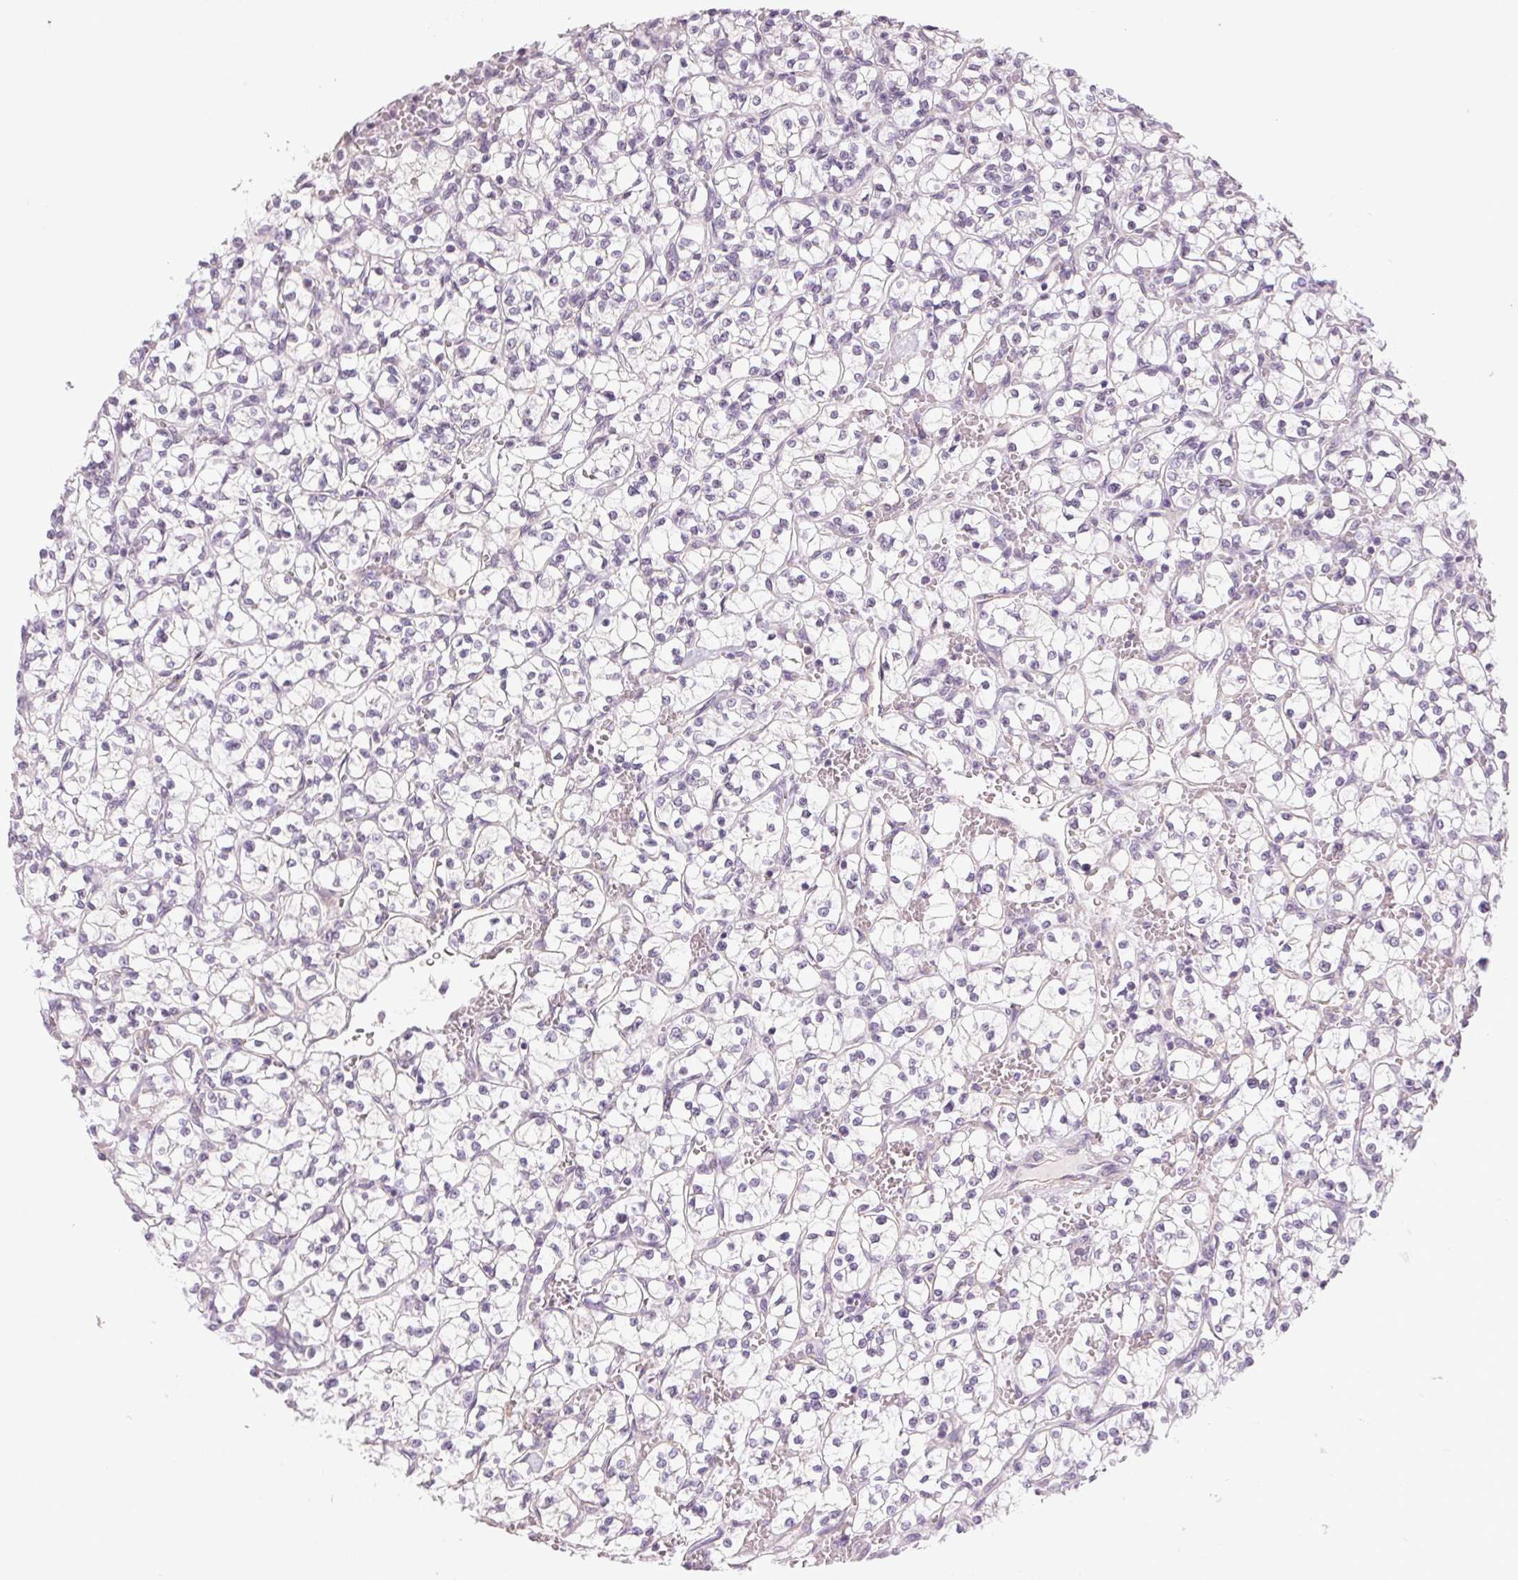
{"staining": {"intensity": "negative", "quantity": "none", "location": "none"}, "tissue": "renal cancer", "cell_type": "Tumor cells", "image_type": "cancer", "snomed": [{"axis": "morphology", "description": "Adenocarcinoma, NOS"}, {"axis": "topography", "description": "Kidney"}], "caption": "Renal adenocarcinoma was stained to show a protein in brown. There is no significant staining in tumor cells. (Brightfield microscopy of DAB immunohistochemistry at high magnification).", "gene": "DNAJC6", "patient": {"sex": "female", "age": 64}}